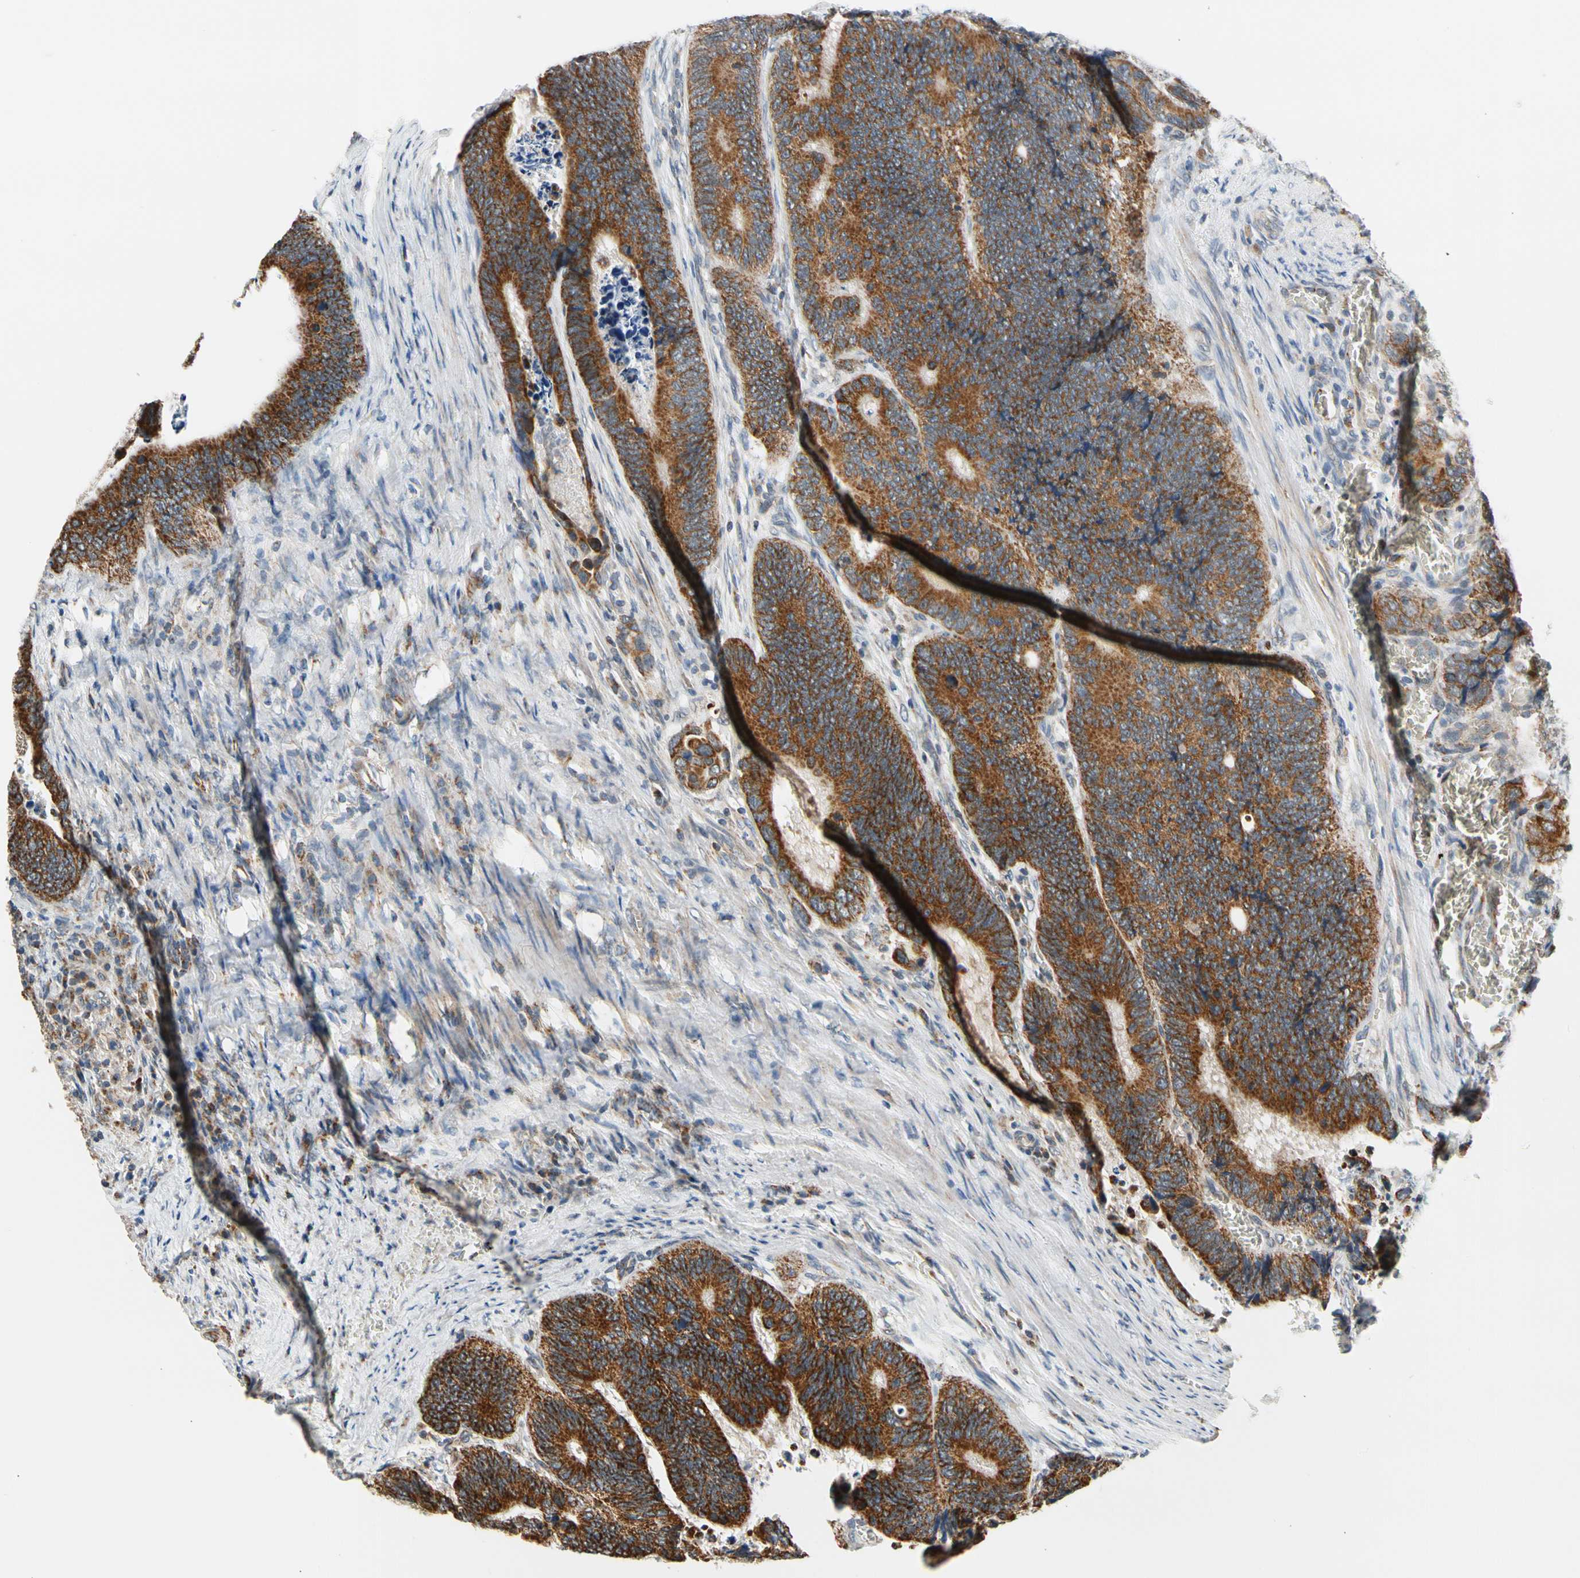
{"staining": {"intensity": "strong", "quantity": ">75%", "location": "cytoplasmic/membranous"}, "tissue": "colorectal cancer", "cell_type": "Tumor cells", "image_type": "cancer", "snomed": [{"axis": "morphology", "description": "Adenocarcinoma, NOS"}, {"axis": "topography", "description": "Colon"}], "caption": "Protein expression analysis of human colorectal cancer reveals strong cytoplasmic/membranous staining in about >75% of tumor cells.", "gene": "KHDC4", "patient": {"sex": "male", "age": 72}}